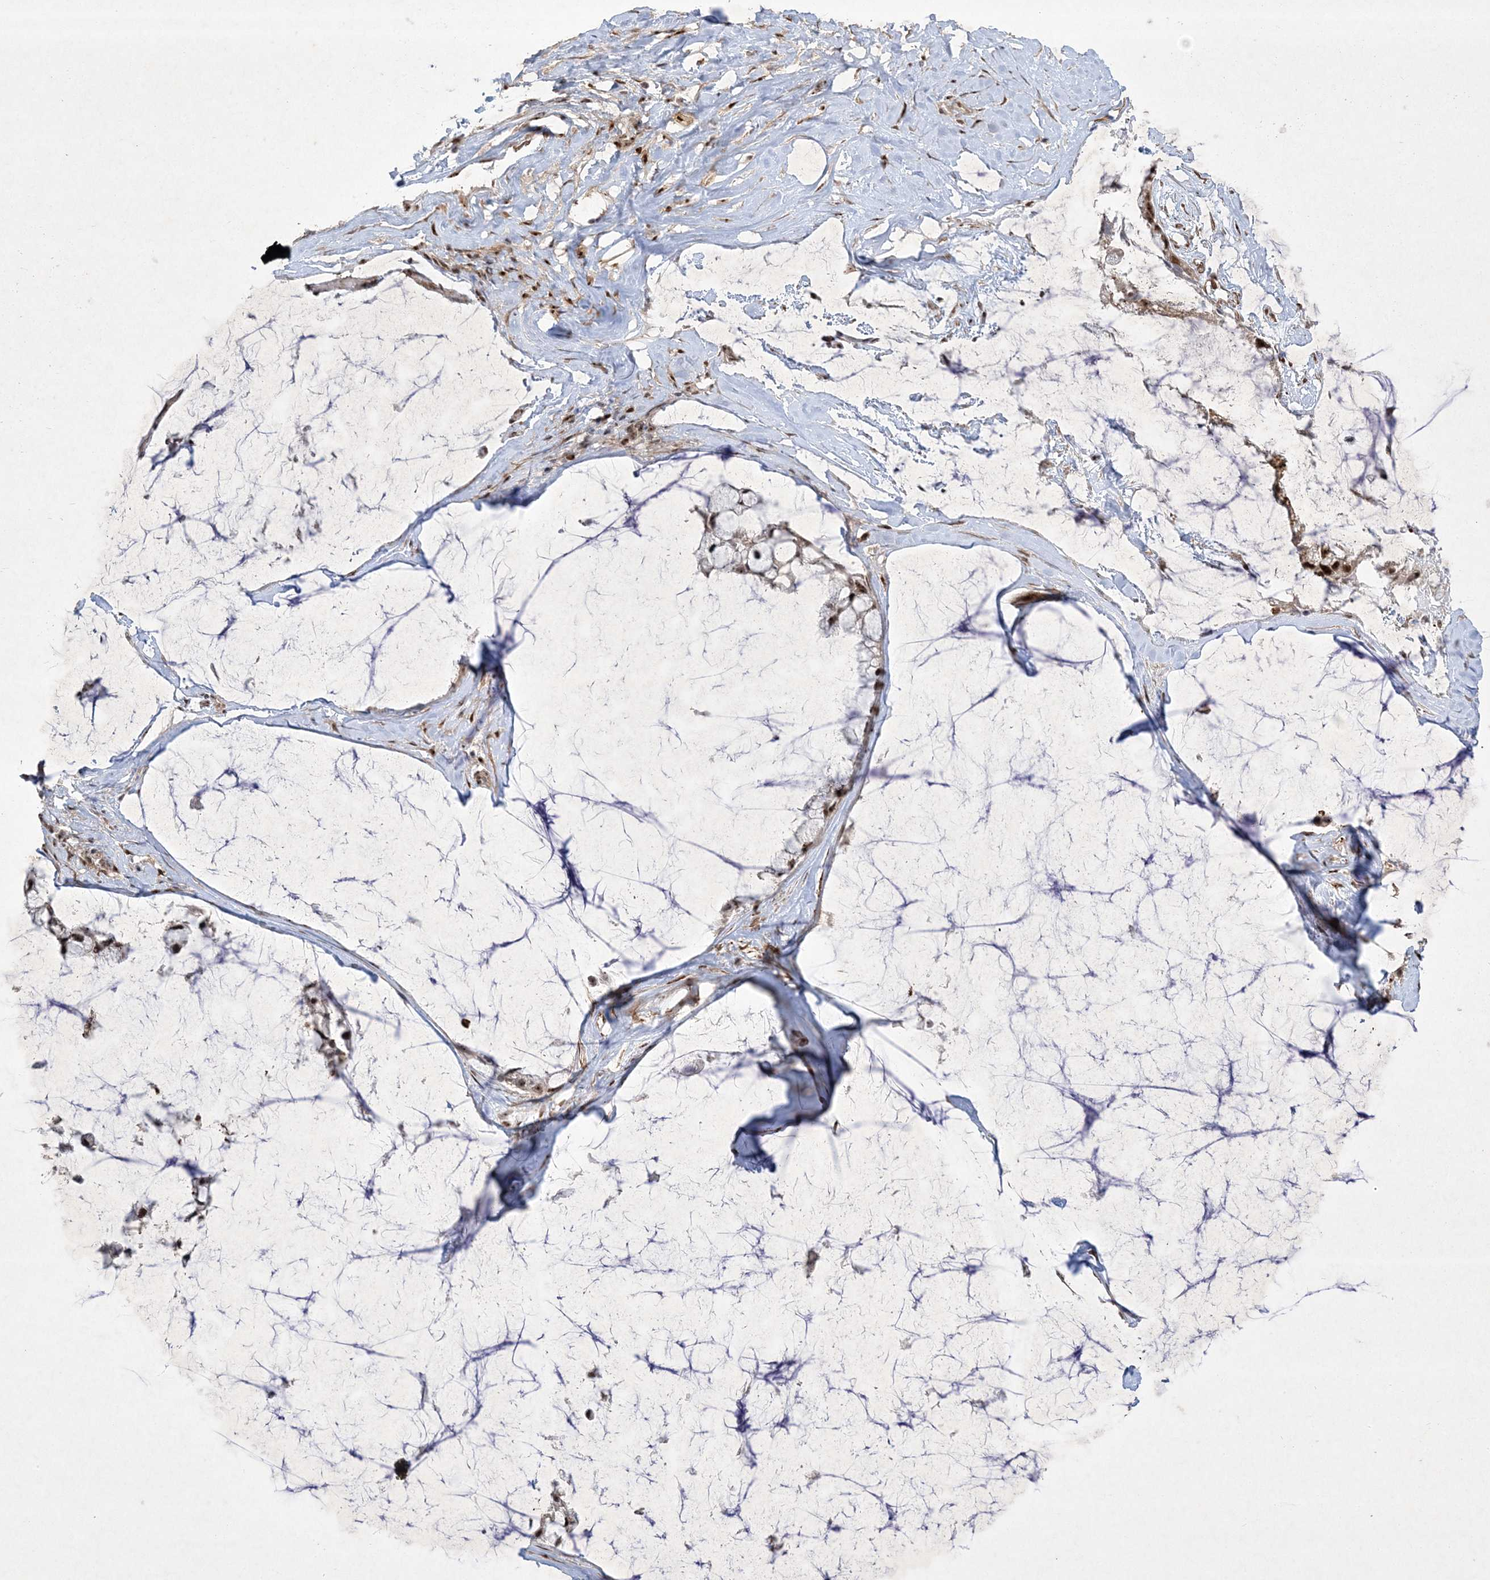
{"staining": {"intensity": "moderate", "quantity": ">75%", "location": "nuclear"}, "tissue": "ovarian cancer", "cell_type": "Tumor cells", "image_type": "cancer", "snomed": [{"axis": "morphology", "description": "Cystadenocarcinoma, mucinous, NOS"}, {"axis": "topography", "description": "Ovary"}], "caption": "Tumor cells show medium levels of moderate nuclear staining in about >75% of cells in ovarian cancer.", "gene": "NPM3", "patient": {"sex": "female", "age": 39}}